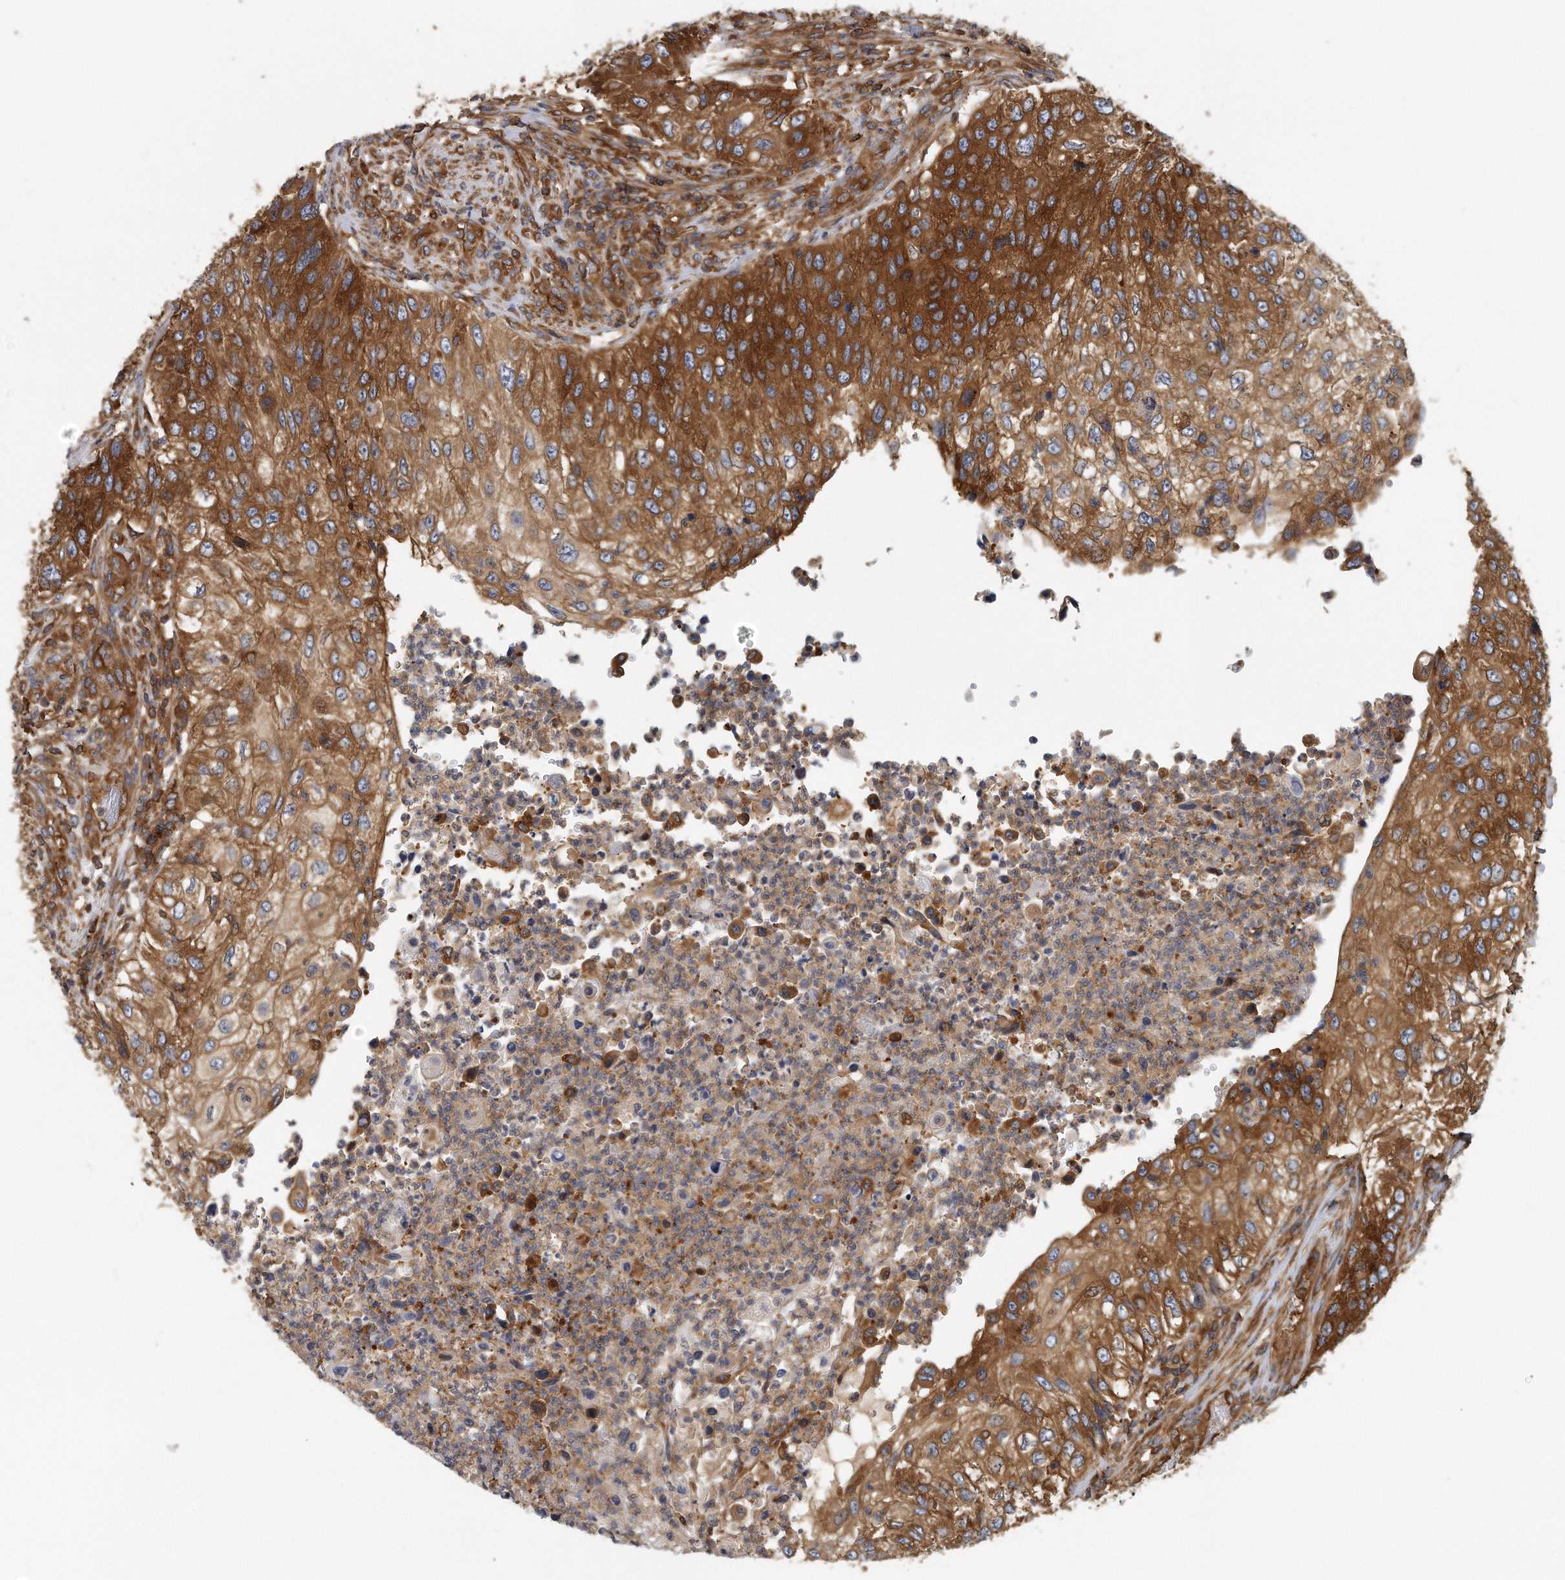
{"staining": {"intensity": "strong", "quantity": "25%-75%", "location": "cytoplasmic/membranous"}, "tissue": "urothelial cancer", "cell_type": "Tumor cells", "image_type": "cancer", "snomed": [{"axis": "morphology", "description": "Urothelial carcinoma, High grade"}, {"axis": "topography", "description": "Urinary bladder"}], "caption": "Protein expression analysis of urothelial carcinoma (high-grade) demonstrates strong cytoplasmic/membranous staining in approximately 25%-75% of tumor cells. (Stains: DAB in brown, nuclei in blue, Microscopy: brightfield microscopy at high magnification).", "gene": "EIF3I", "patient": {"sex": "female", "age": 60}}